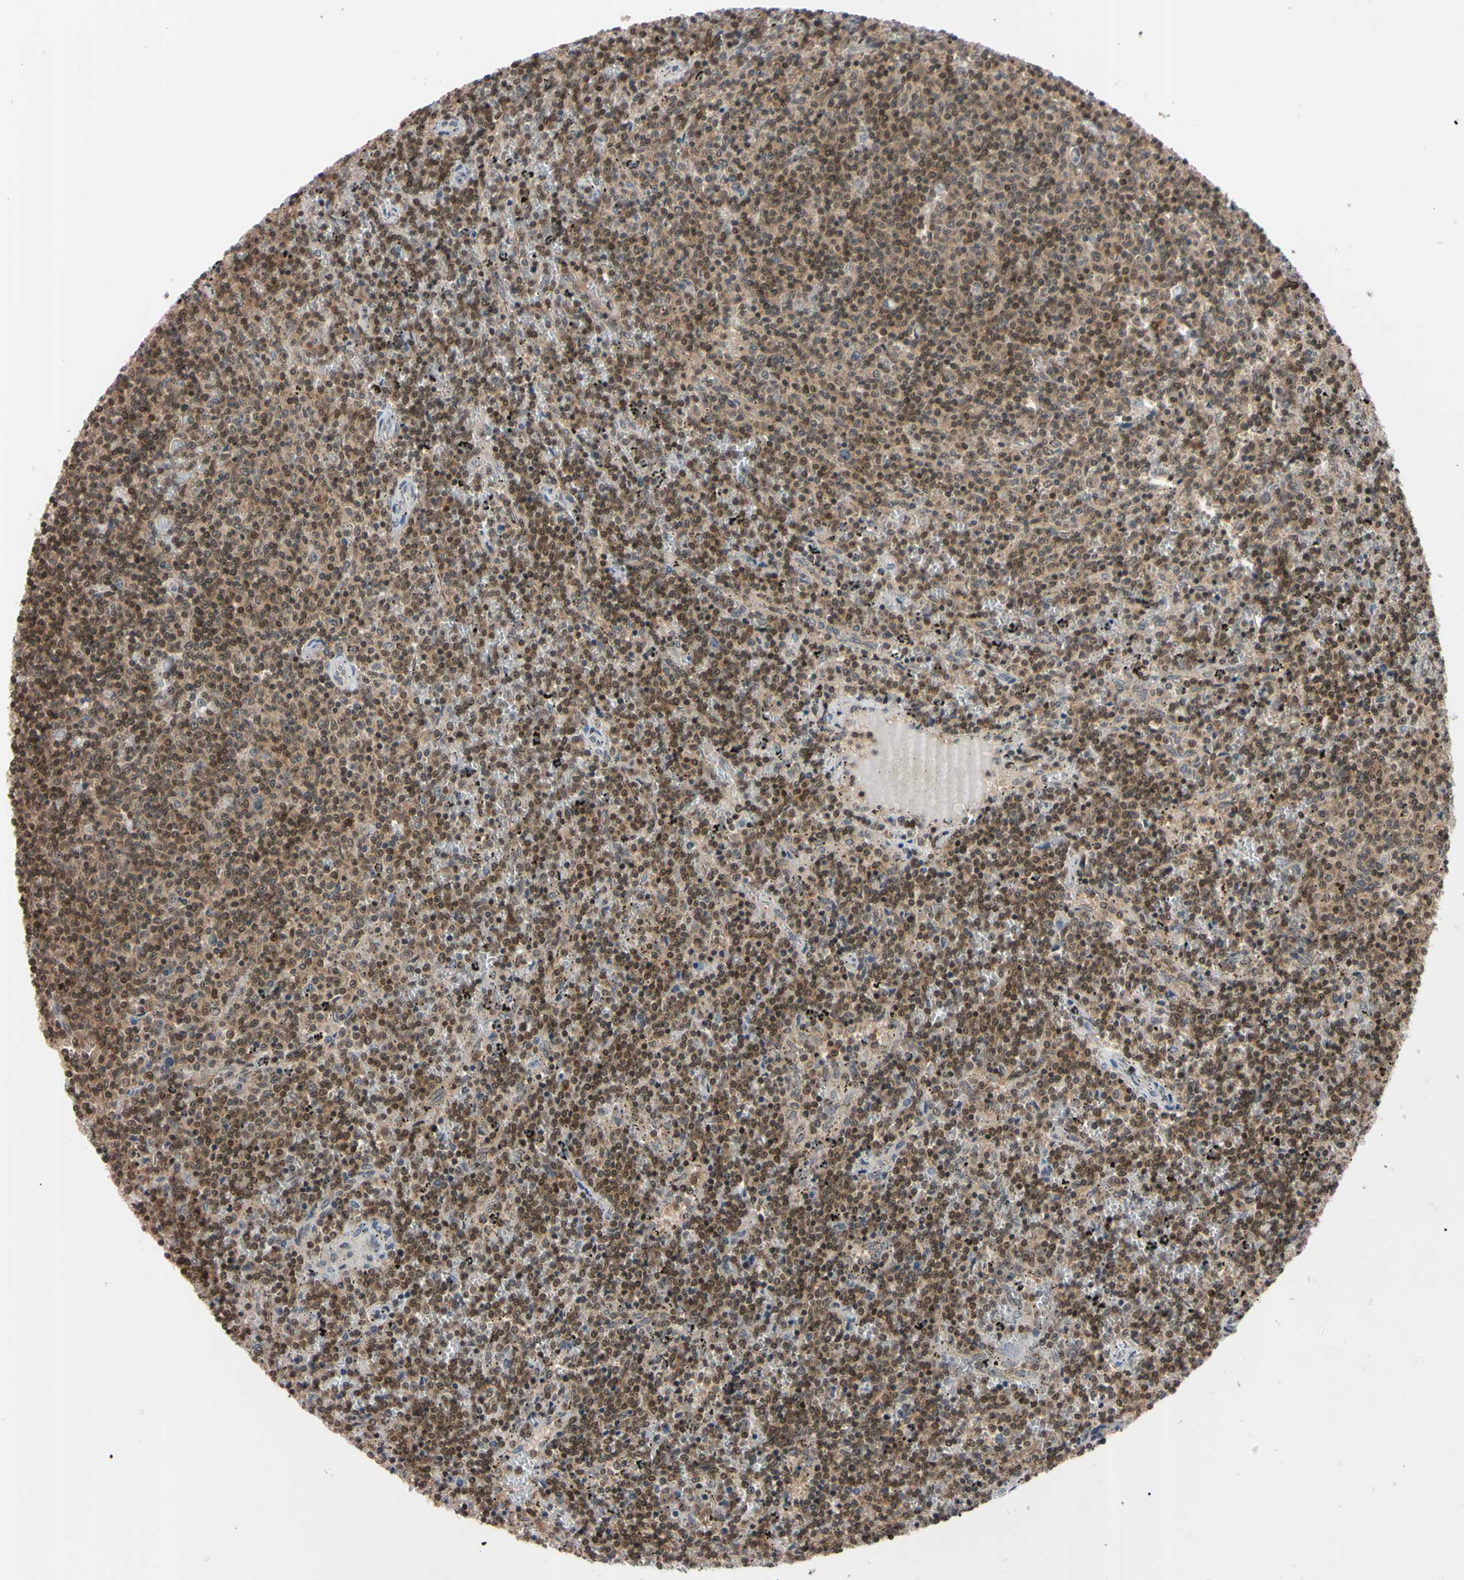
{"staining": {"intensity": "moderate", "quantity": ">75%", "location": "cytoplasmic/membranous,nuclear"}, "tissue": "lymphoma", "cell_type": "Tumor cells", "image_type": "cancer", "snomed": [{"axis": "morphology", "description": "Malignant lymphoma, non-Hodgkin's type, Low grade"}, {"axis": "topography", "description": "Spleen"}], "caption": "Brown immunohistochemical staining in lymphoma reveals moderate cytoplasmic/membranous and nuclear positivity in about >75% of tumor cells.", "gene": "UBE2I", "patient": {"sex": "female", "age": 50}}